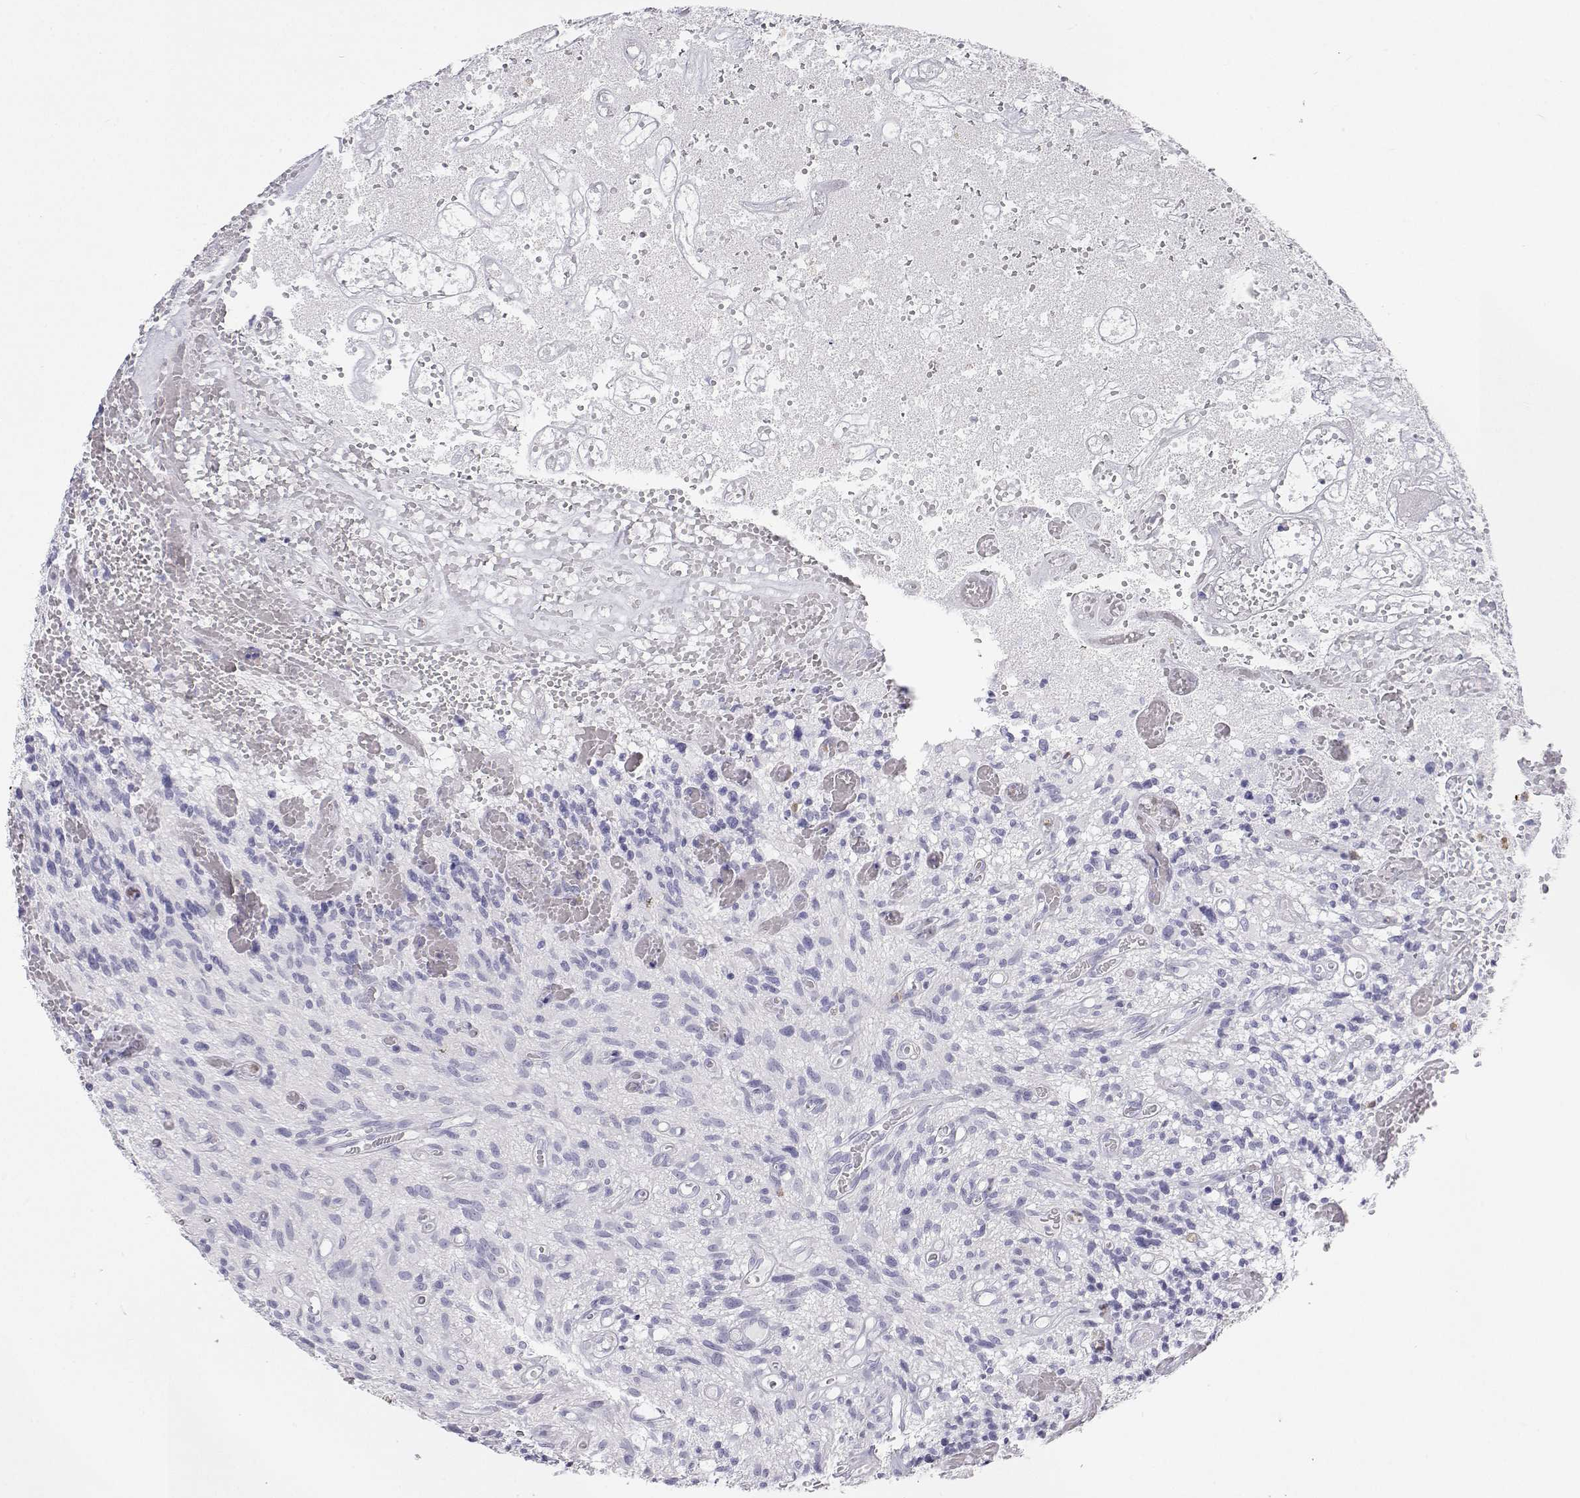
{"staining": {"intensity": "negative", "quantity": "none", "location": "none"}, "tissue": "glioma", "cell_type": "Tumor cells", "image_type": "cancer", "snomed": [{"axis": "morphology", "description": "Glioma, malignant, High grade"}, {"axis": "topography", "description": "Brain"}], "caption": "A photomicrograph of human glioma is negative for staining in tumor cells.", "gene": "SFTPB", "patient": {"sex": "male", "age": 75}}